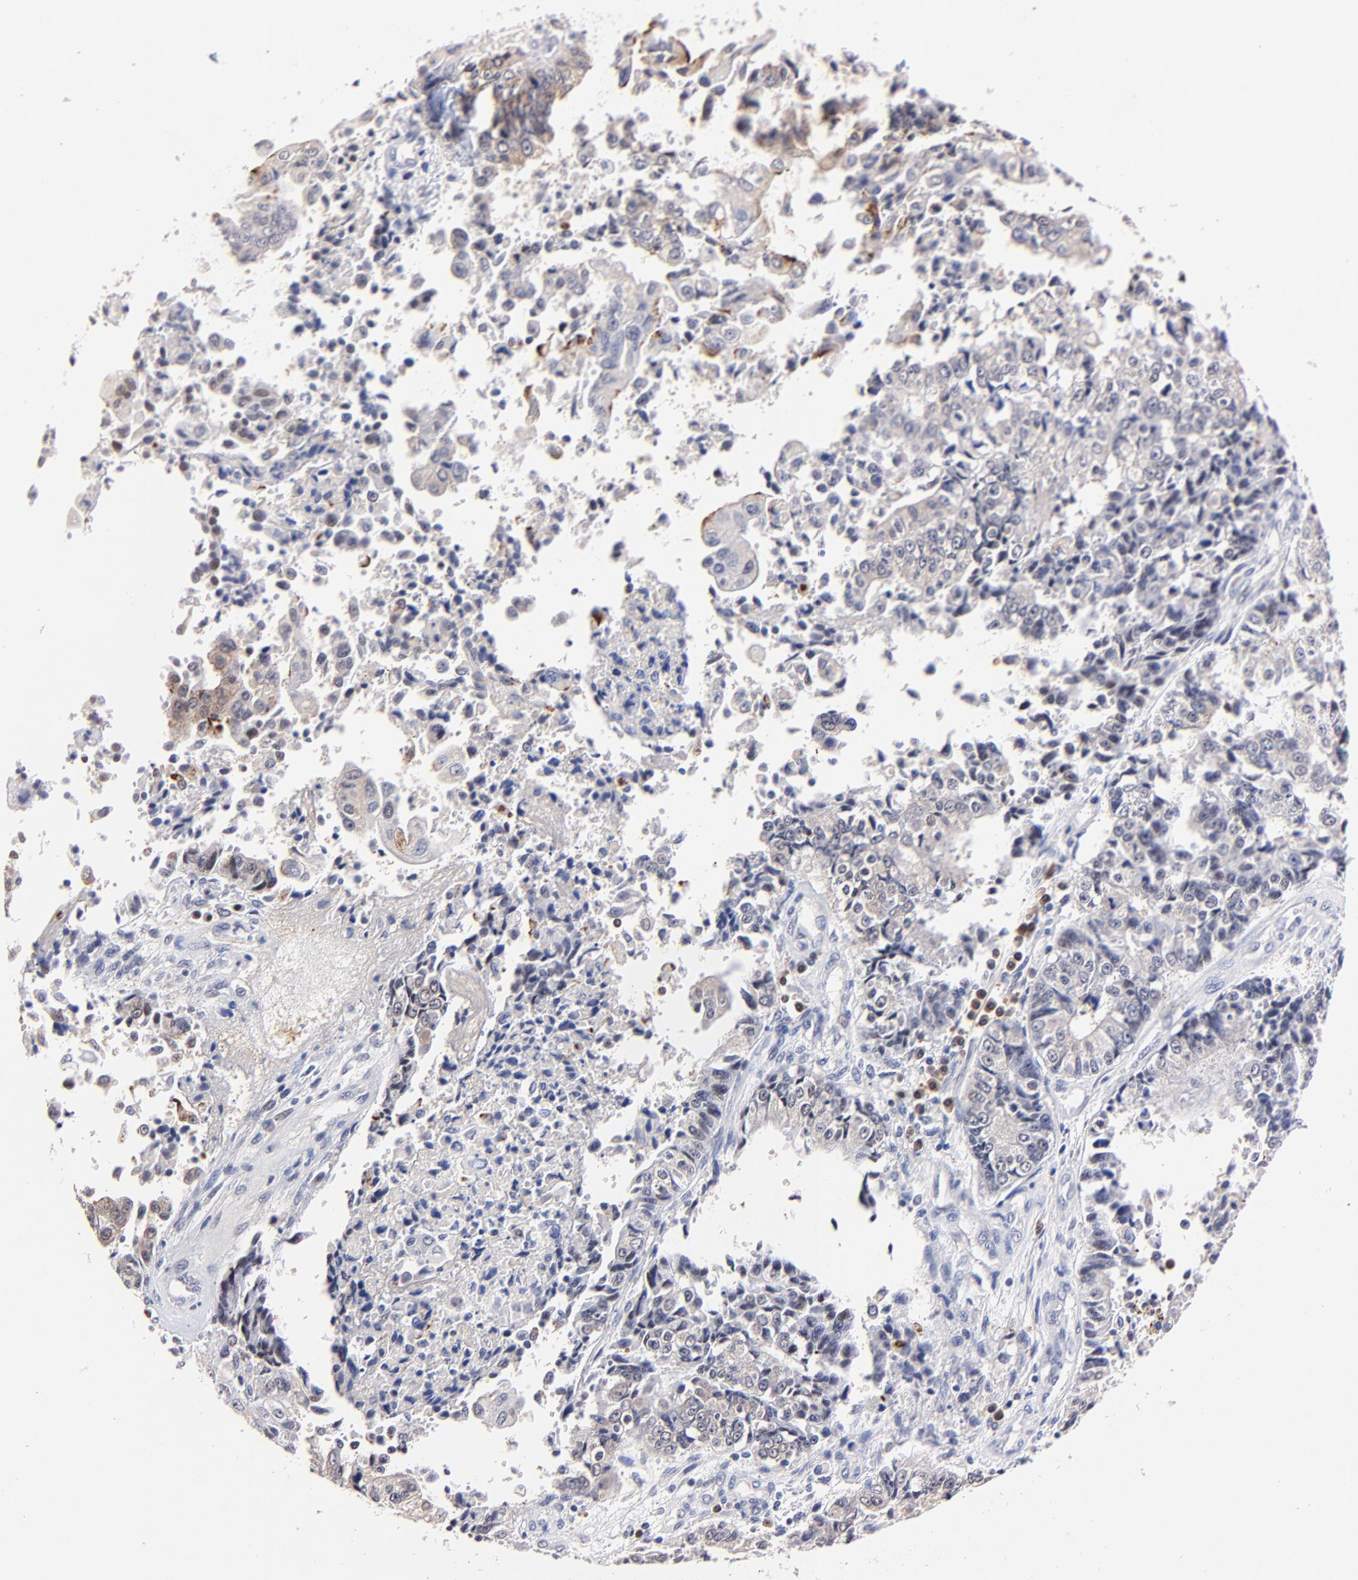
{"staining": {"intensity": "moderate", "quantity": "25%-75%", "location": "cytoplasmic/membranous"}, "tissue": "endometrial cancer", "cell_type": "Tumor cells", "image_type": "cancer", "snomed": [{"axis": "morphology", "description": "Adenocarcinoma, NOS"}, {"axis": "topography", "description": "Endometrium"}], "caption": "IHC of human endometrial cancer shows medium levels of moderate cytoplasmic/membranous expression in approximately 25%-75% of tumor cells.", "gene": "ZNF155", "patient": {"sex": "female", "age": 75}}